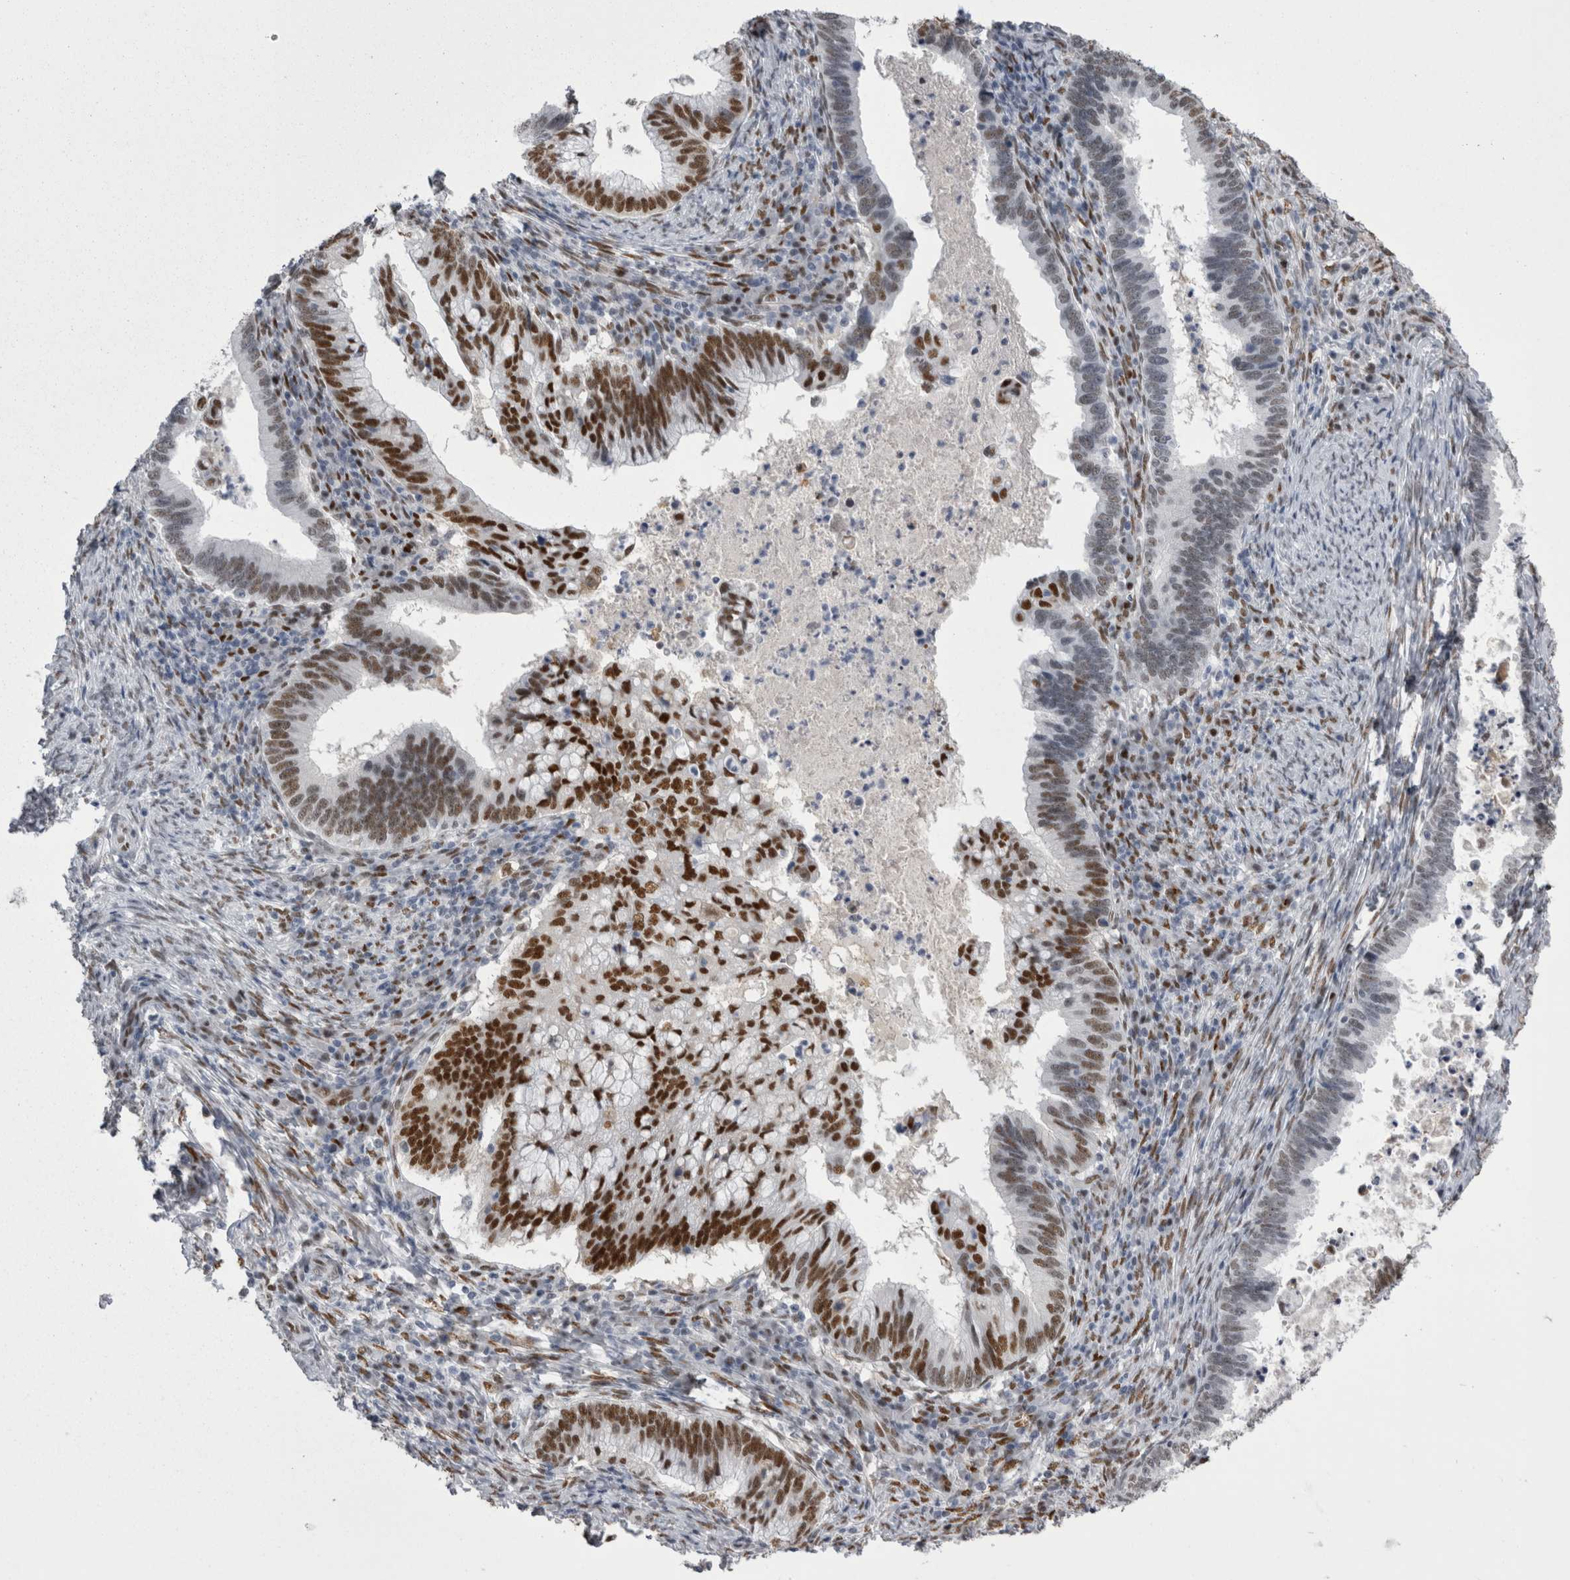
{"staining": {"intensity": "strong", "quantity": "25%-75%", "location": "nuclear"}, "tissue": "cervical cancer", "cell_type": "Tumor cells", "image_type": "cancer", "snomed": [{"axis": "morphology", "description": "Adenocarcinoma, NOS"}, {"axis": "topography", "description": "Cervix"}], "caption": "A high-resolution photomicrograph shows immunohistochemistry staining of adenocarcinoma (cervical), which shows strong nuclear expression in about 25%-75% of tumor cells.", "gene": "C1orf54", "patient": {"sex": "female", "age": 36}}